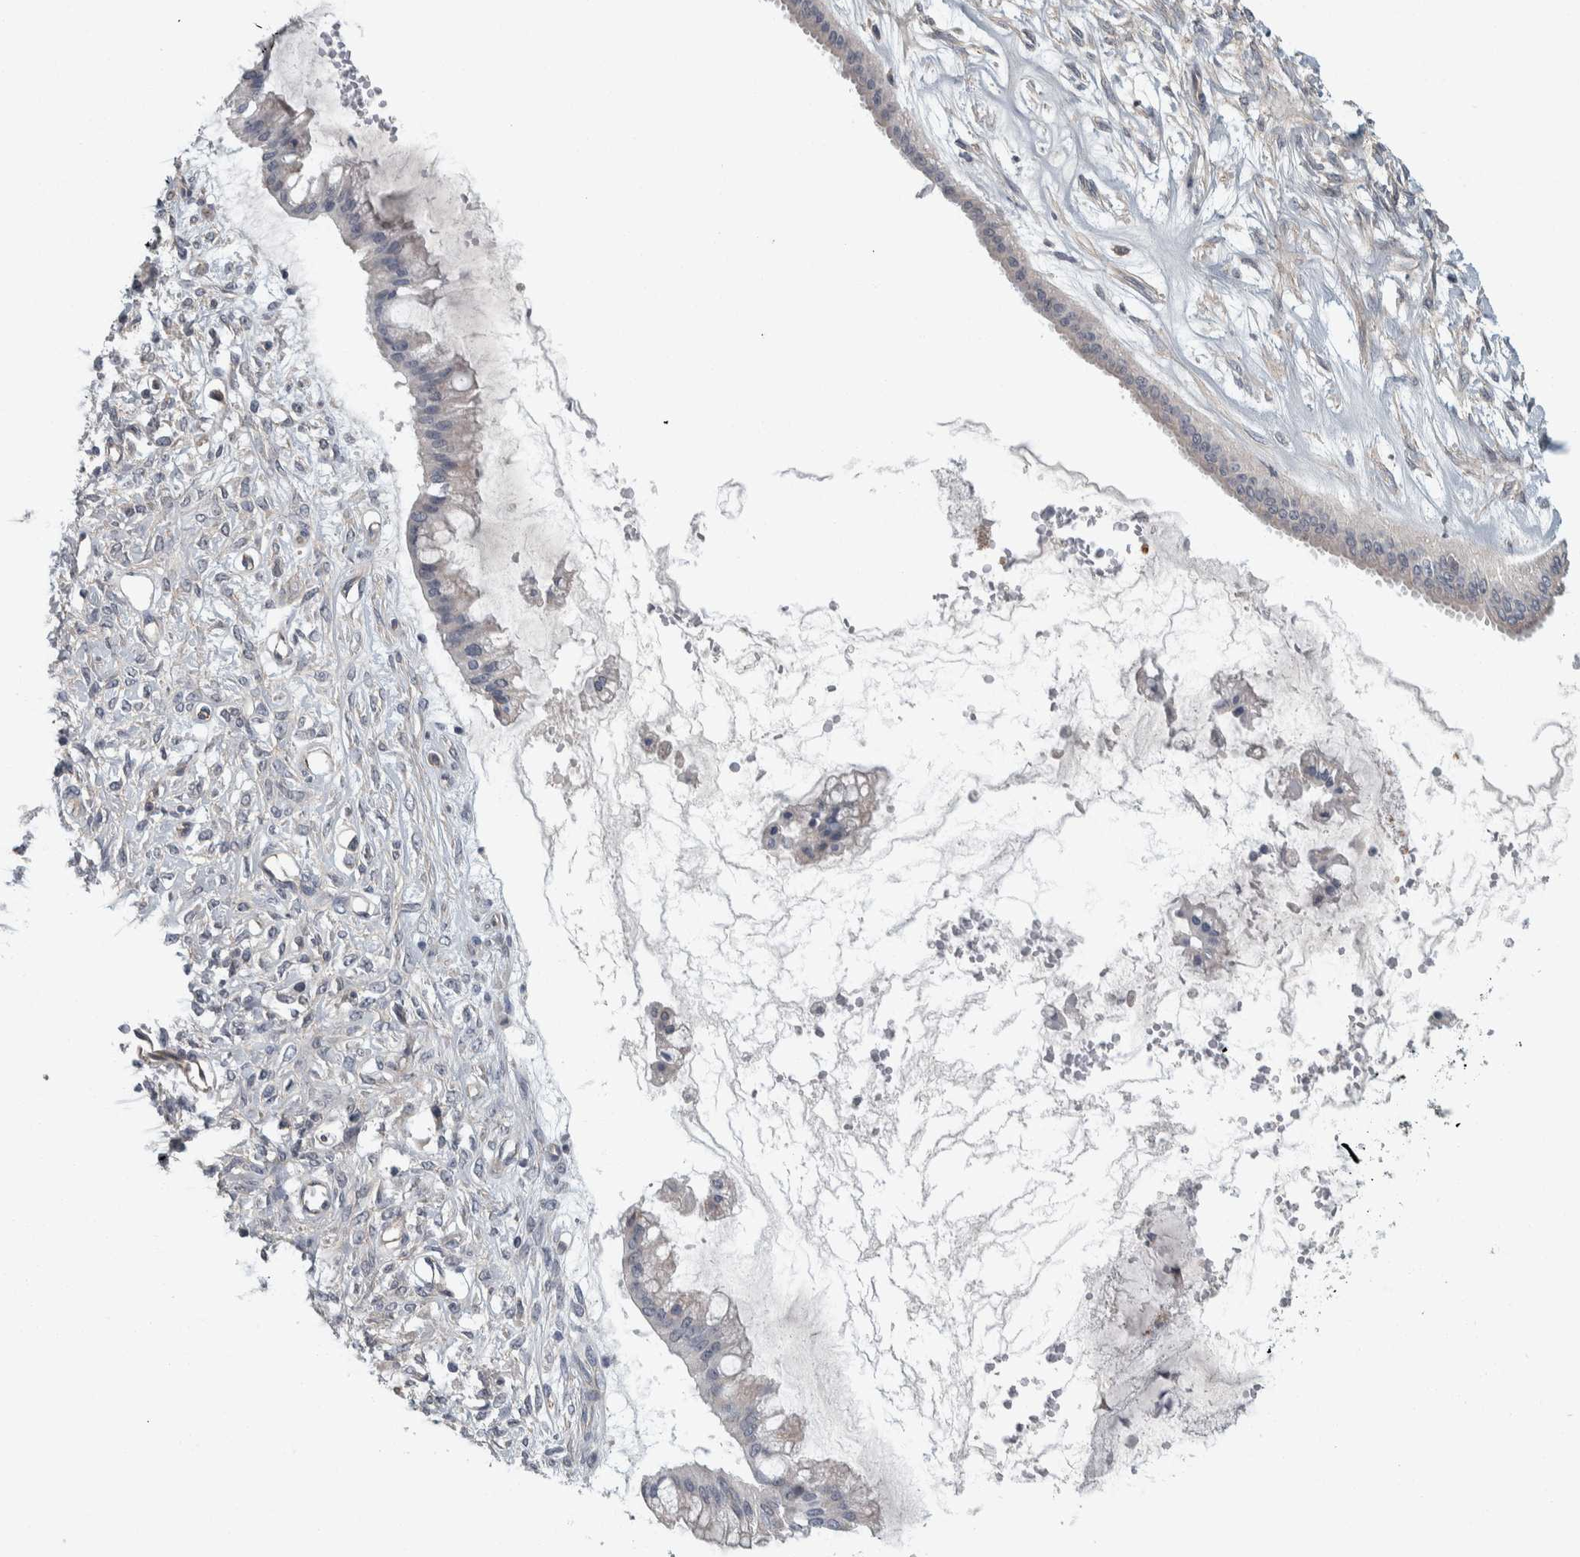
{"staining": {"intensity": "negative", "quantity": "none", "location": "none"}, "tissue": "ovarian cancer", "cell_type": "Tumor cells", "image_type": "cancer", "snomed": [{"axis": "morphology", "description": "Cystadenocarcinoma, mucinous, NOS"}, {"axis": "topography", "description": "Ovary"}], "caption": "High power microscopy image of an IHC histopathology image of mucinous cystadenocarcinoma (ovarian), revealing no significant positivity in tumor cells. (IHC, brightfield microscopy, high magnification).", "gene": "KCNJ3", "patient": {"sex": "female", "age": 73}}